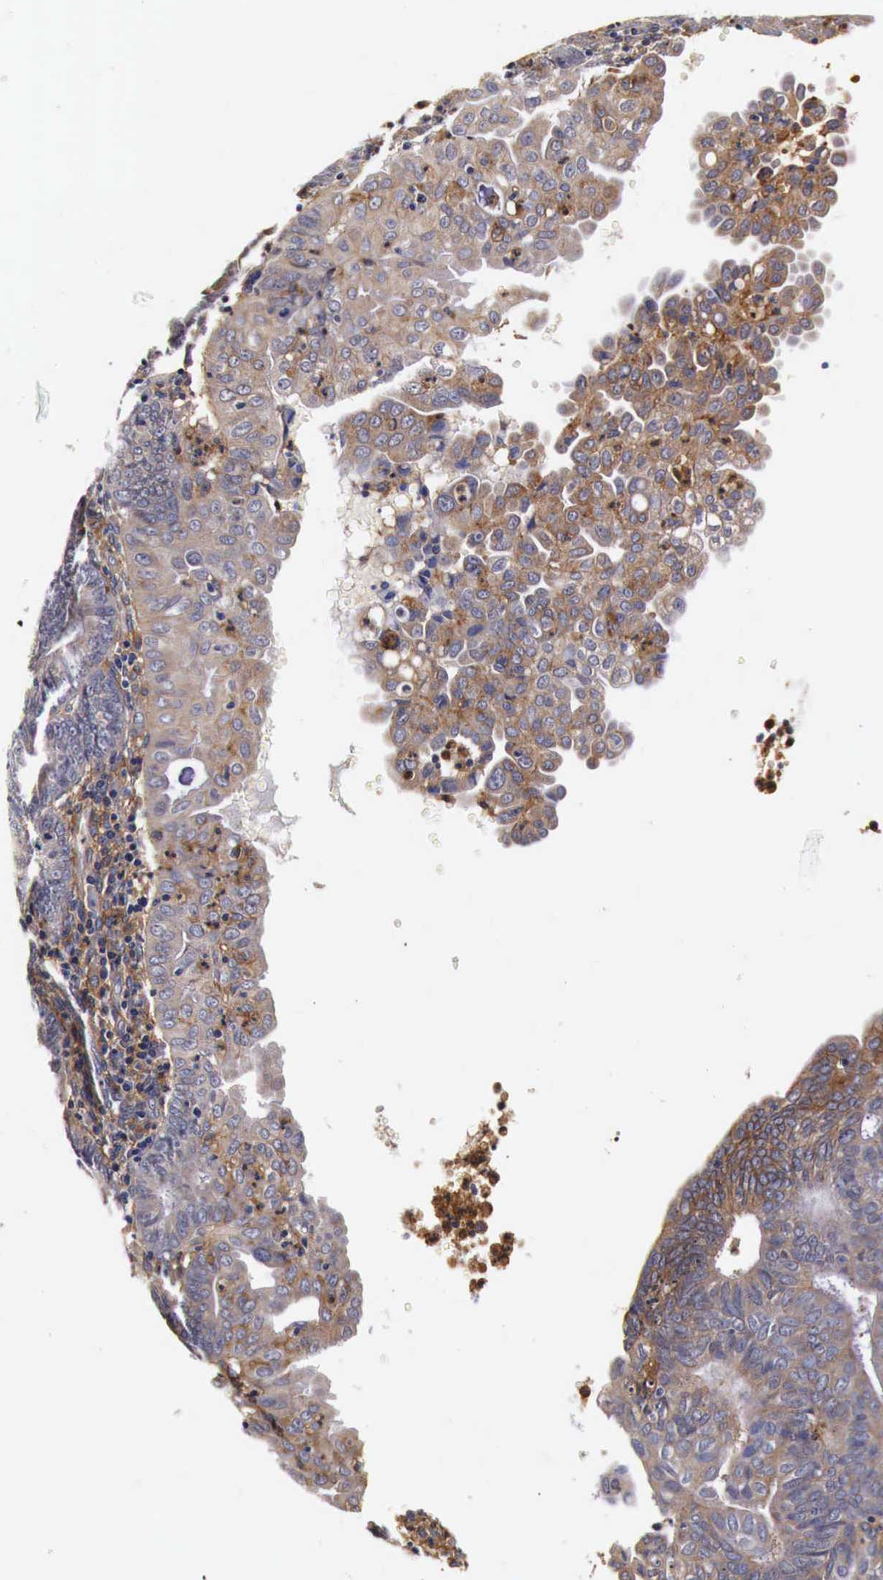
{"staining": {"intensity": "moderate", "quantity": ">75%", "location": "cytoplasmic/membranous"}, "tissue": "endometrial cancer", "cell_type": "Tumor cells", "image_type": "cancer", "snomed": [{"axis": "morphology", "description": "Adenocarcinoma, NOS"}, {"axis": "topography", "description": "Endometrium"}], "caption": "Endometrial adenocarcinoma tissue shows moderate cytoplasmic/membranous positivity in approximately >75% of tumor cells", "gene": "RP2", "patient": {"sex": "female", "age": 60}}